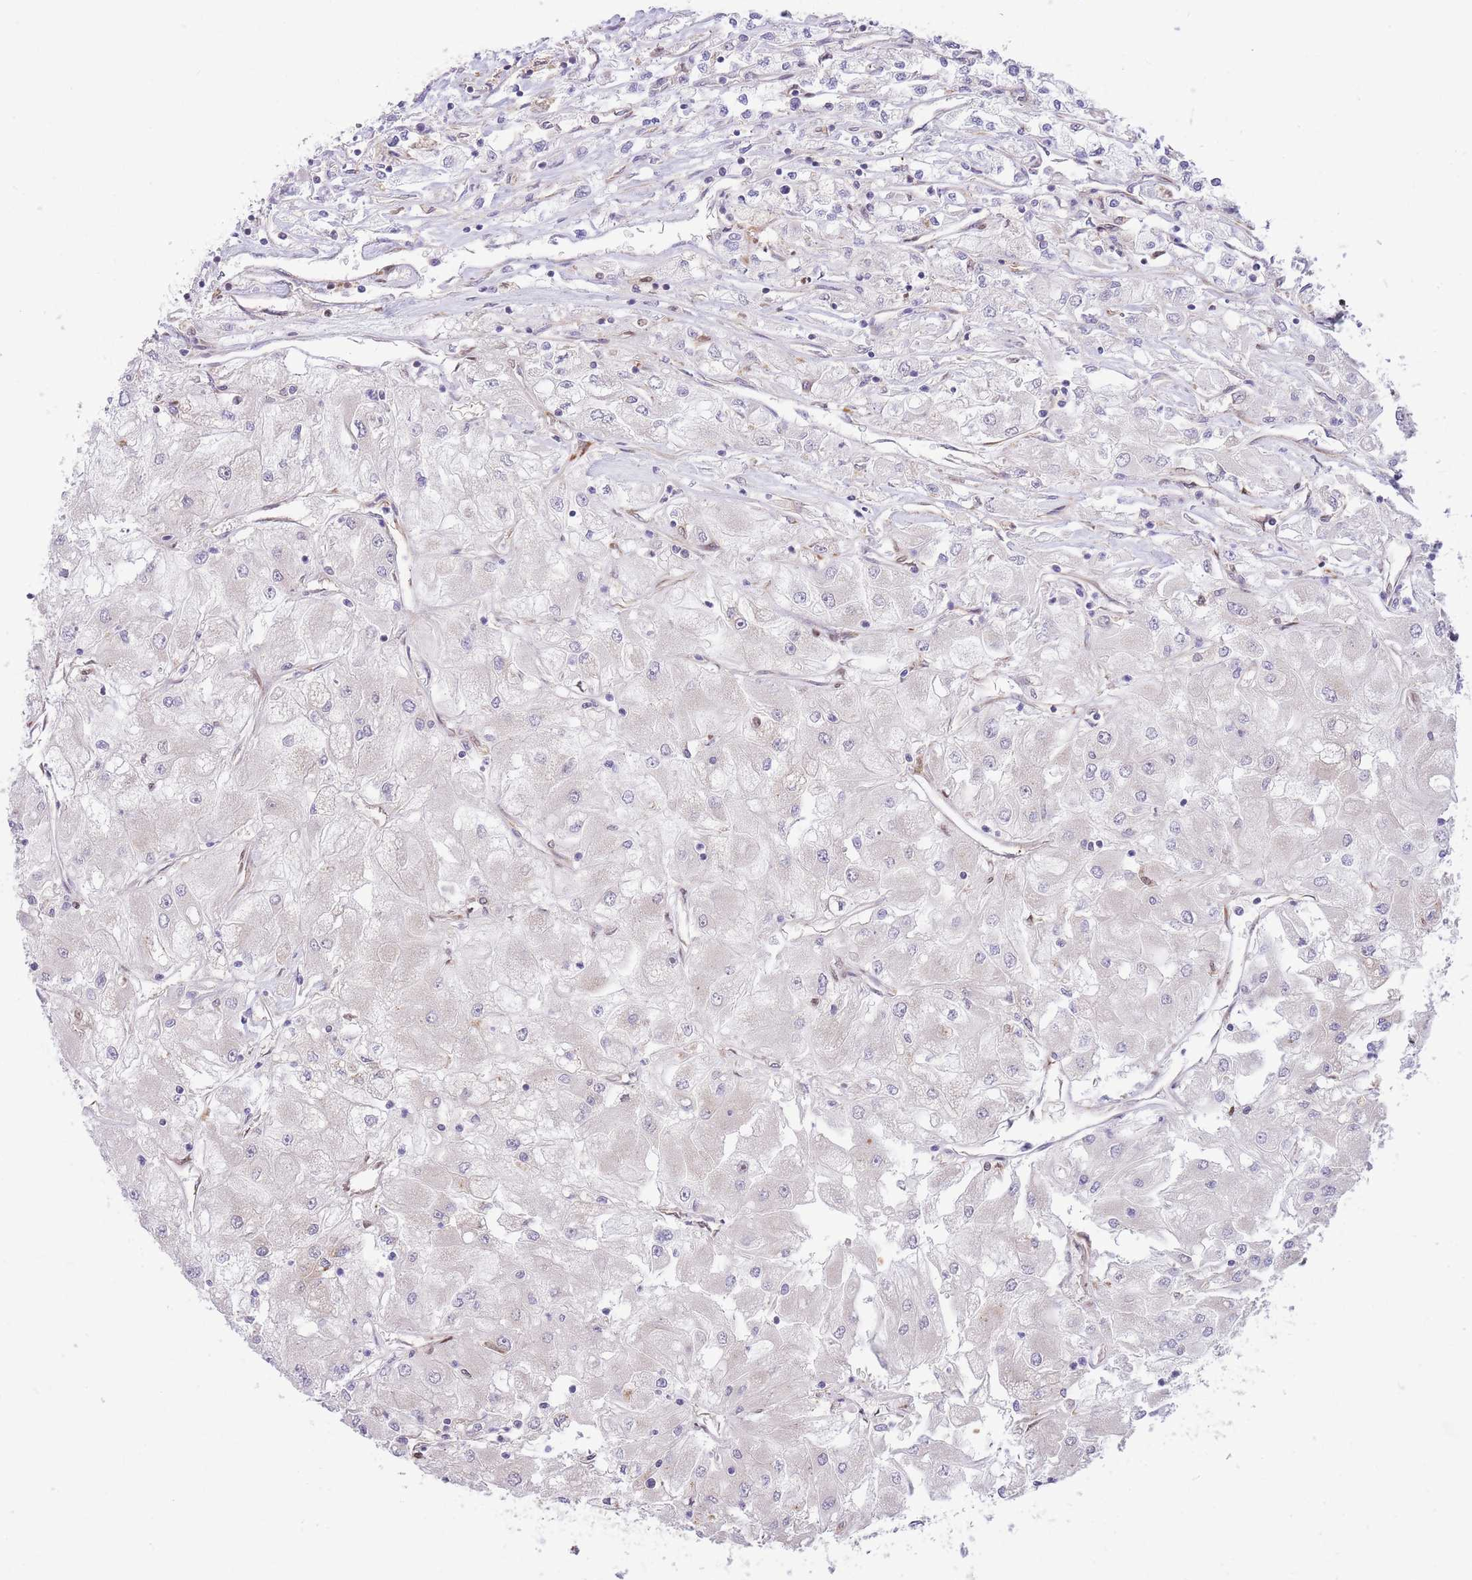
{"staining": {"intensity": "negative", "quantity": "none", "location": "none"}, "tissue": "renal cancer", "cell_type": "Tumor cells", "image_type": "cancer", "snomed": [{"axis": "morphology", "description": "Adenocarcinoma, NOS"}, {"axis": "topography", "description": "Kidney"}], "caption": "This is a photomicrograph of immunohistochemistry (IHC) staining of adenocarcinoma (renal), which shows no staining in tumor cells.", "gene": "BOLA2B", "patient": {"sex": "male", "age": 80}}